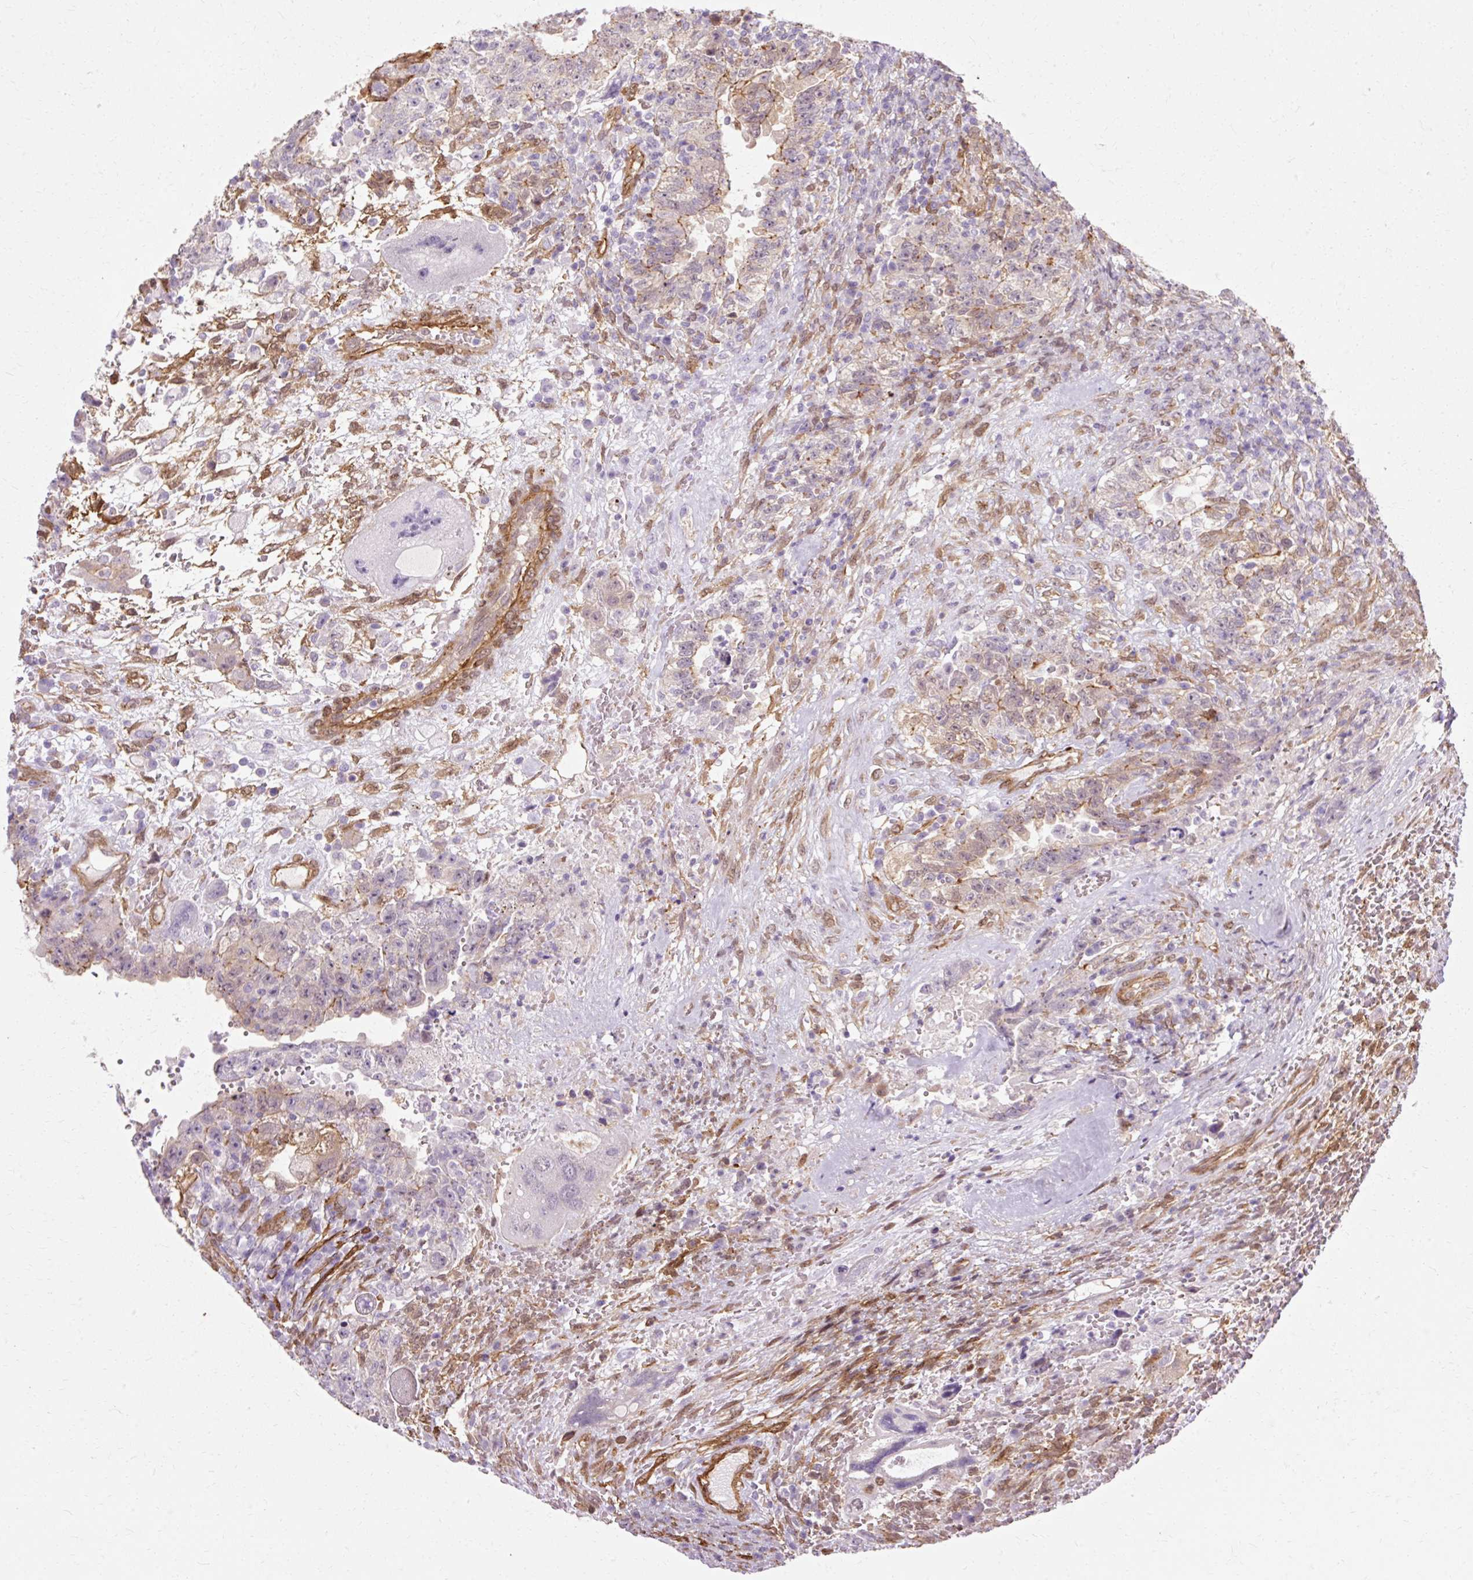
{"staining": {"intensity": "weak", "quantity": "<25%", "location": "cytoplasmic/membranous"}, "tissue": "testis cancer", "cell_type": "Tumor cells", "image_type": "cancer", "snomed": [{"axis": "morphology", "description": "Carcinoma, Embryonal, NOS"}, {"axis": "topography", "description": "Testis"}], "caption": "Human testis cancer (embryonal carcinoma) stained for a protein using IHC shows no expression in tumor cells.", "gene": "CNN3", "patient": {"sex": "male", "age": 26}}